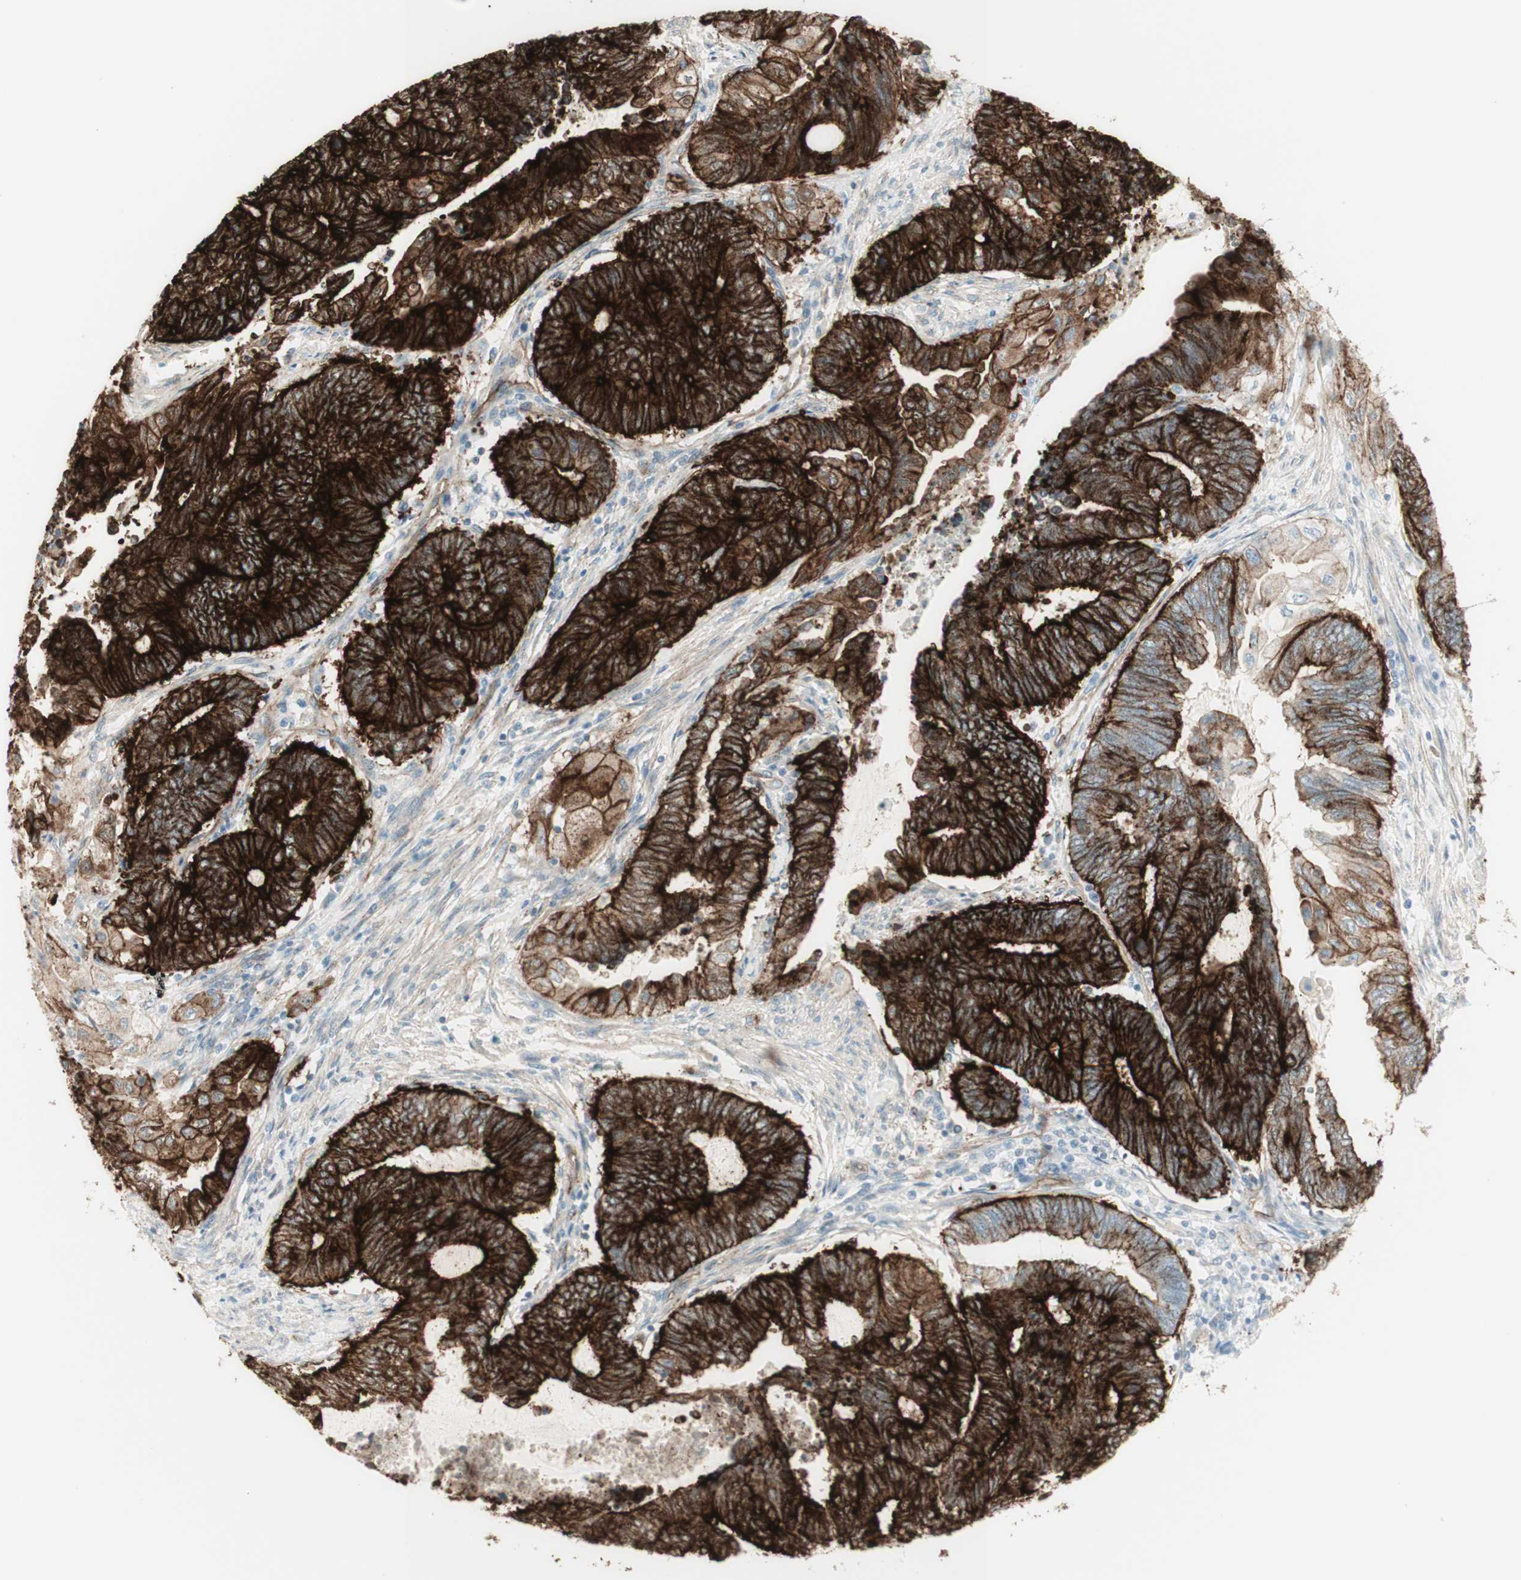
{"staining": {"intensity": "strong", "quantity": ">75%", "location": "cytoplasmic/membranous"}, "tissue": "endometrial cancer", "cell_type": "Tumor cells", "image_type": "cancer", "snomed": [{"axis": "morphology", "description": "Adenocarcinoma, NOS"}, {"axis": "topography", "description": "Uterus"}, {"axis": "topography", "description": "Endometrium"}], "caption": "Immunohistochemistry (IHC) (DAB (3,3'-diaminobenzidine)) staining of human endometrial adenocarcinoma exhibits strong cytoplasmic/membranous protein expression in approximately >75% of tumor cells.", "gene": "MYO6", "patient": {"sex": "female", "age": 70}}